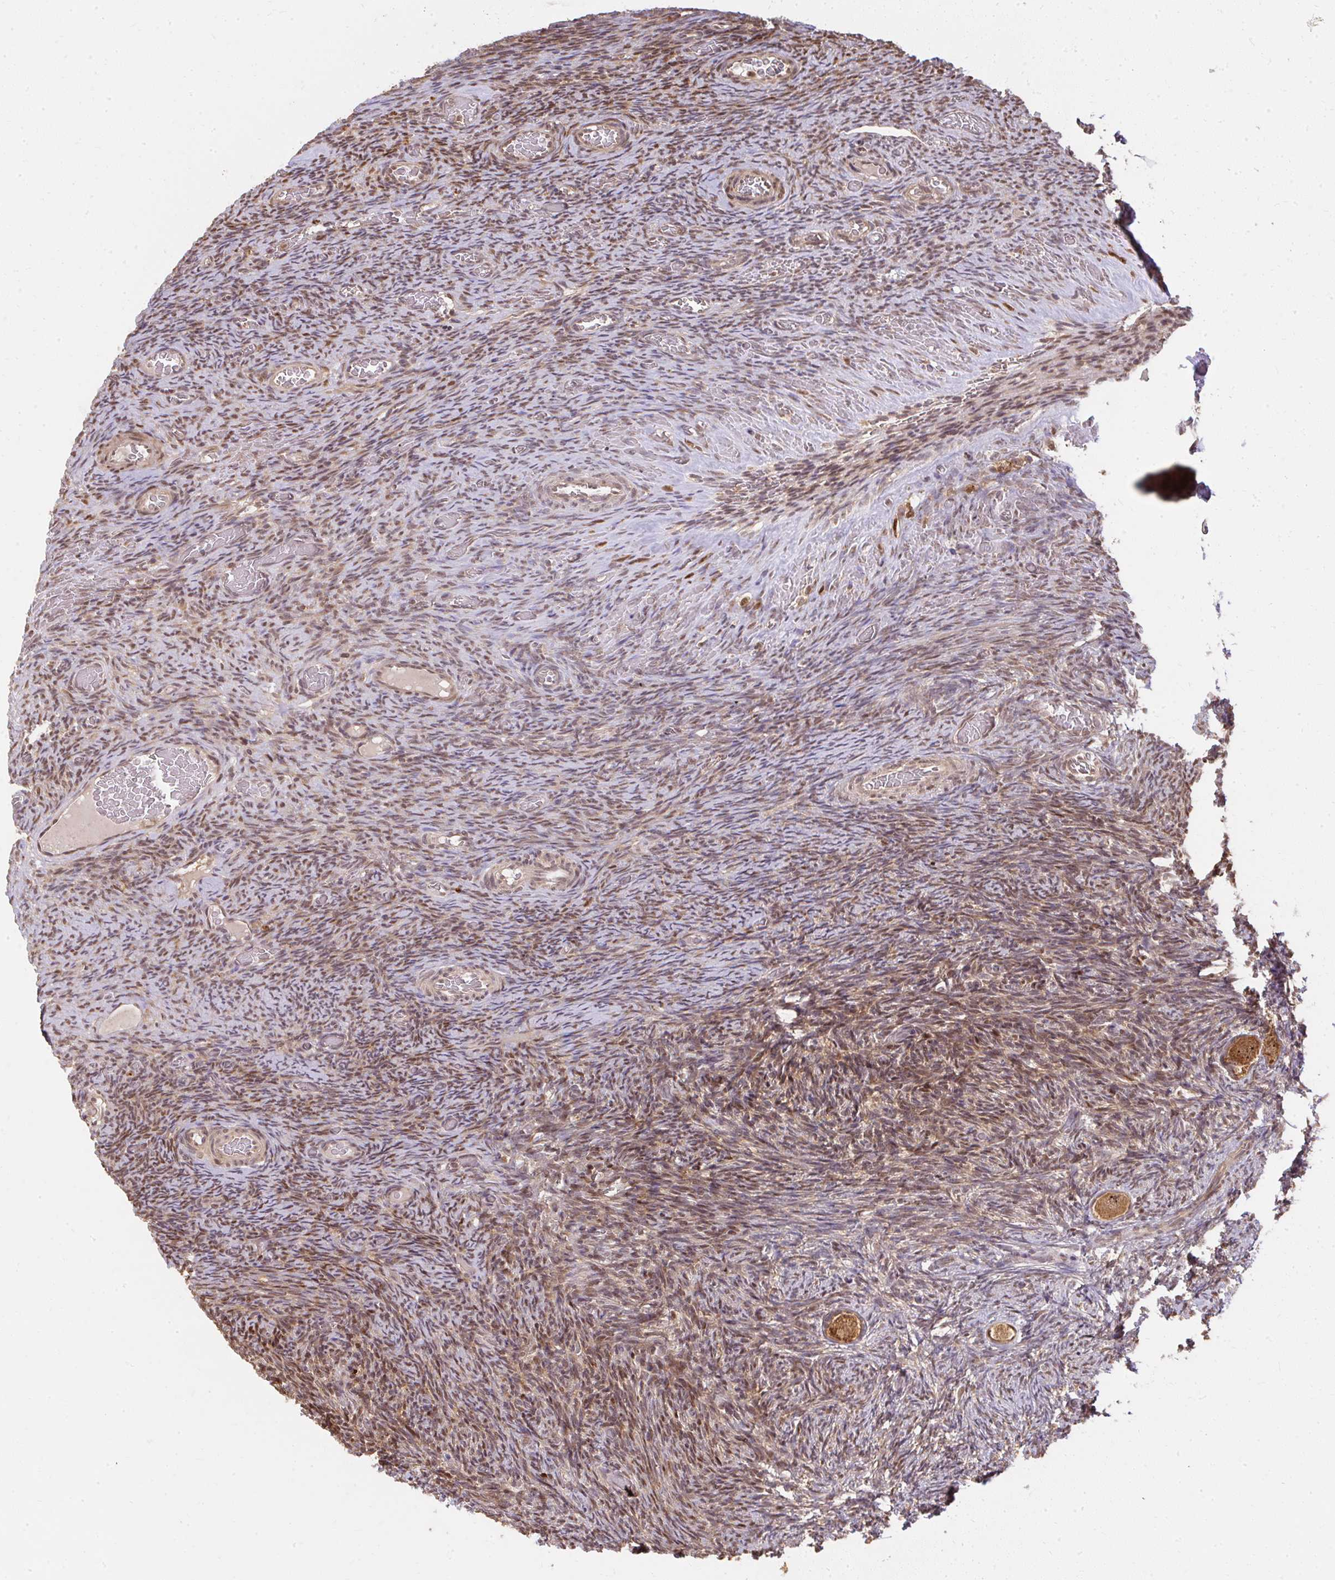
{"staining": {"intensity": "moderate", "quantity": ">75%", "location": "cytoplasmic/membranous"}, "tissue": "ovary", "cell_type": "Follicle cells", "image_type": "normal", "snomed": [{"axis": "morphology", "description": "Normal tissue, NOS"}, {"axis": "topography", "description": "Ovary"}], "caption": "Ovary stained with a protein marker exhibits moderate staining in follicle cells.", "gene": "LARS2", "patient": {"sex": "female", "age": 34}}